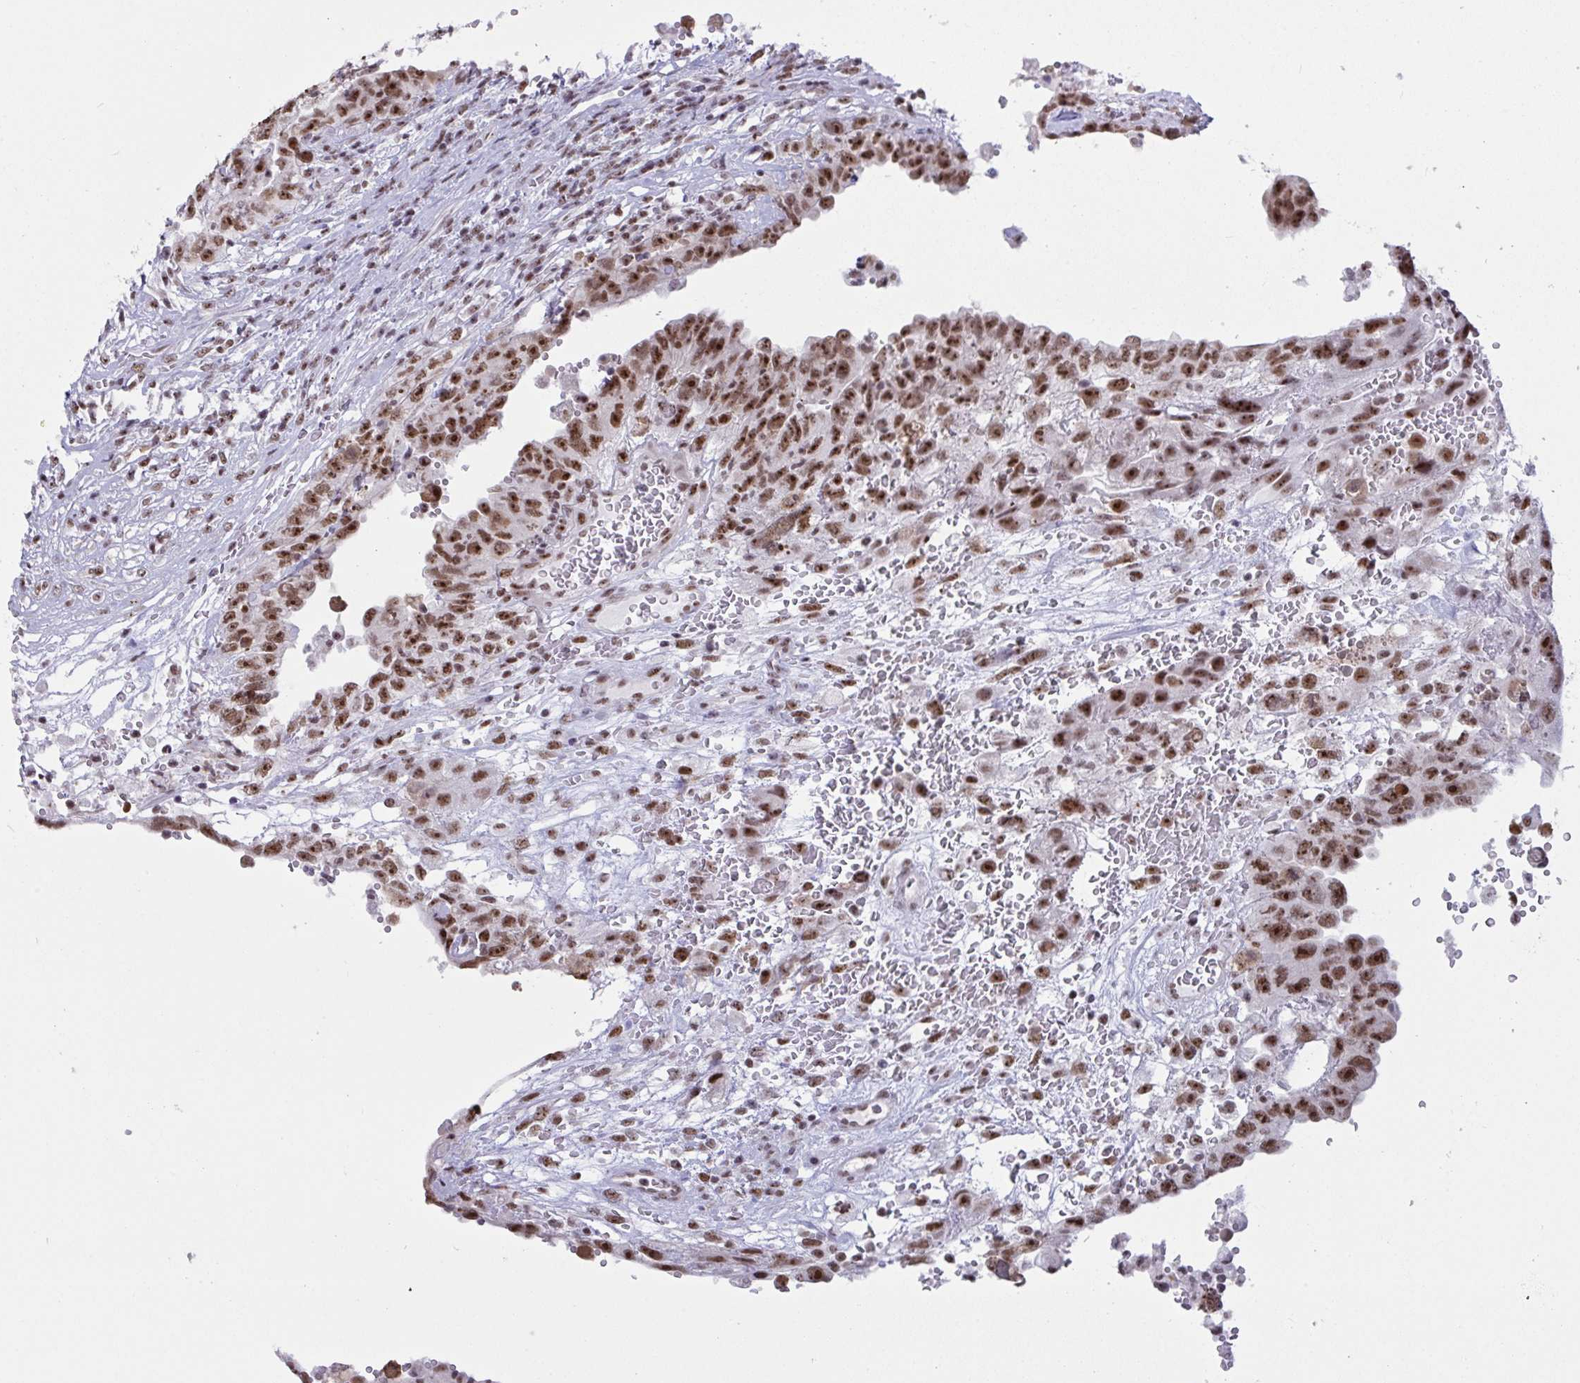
{"staining": {"intensity": "moderate", "quantity": ">75%", "location": "nuclear"}, "tissue": "testis cancer", "cell_type": "Tumor cells", "image_type": "cancer", "snomed": [{"axis": "morphology", "description": "Carcinoma, Embryonal, NOS"}, {"axis": "topography", "description": "Testis"}], "caption": "Testis embryonal carcinoma tissue displays moderate nuclear positivity in approximately >75% of tumor cells, visualized by immunohistochemistry.", "gene": "SUPT16H", "patient": {"sex": "male", "age": 26}}